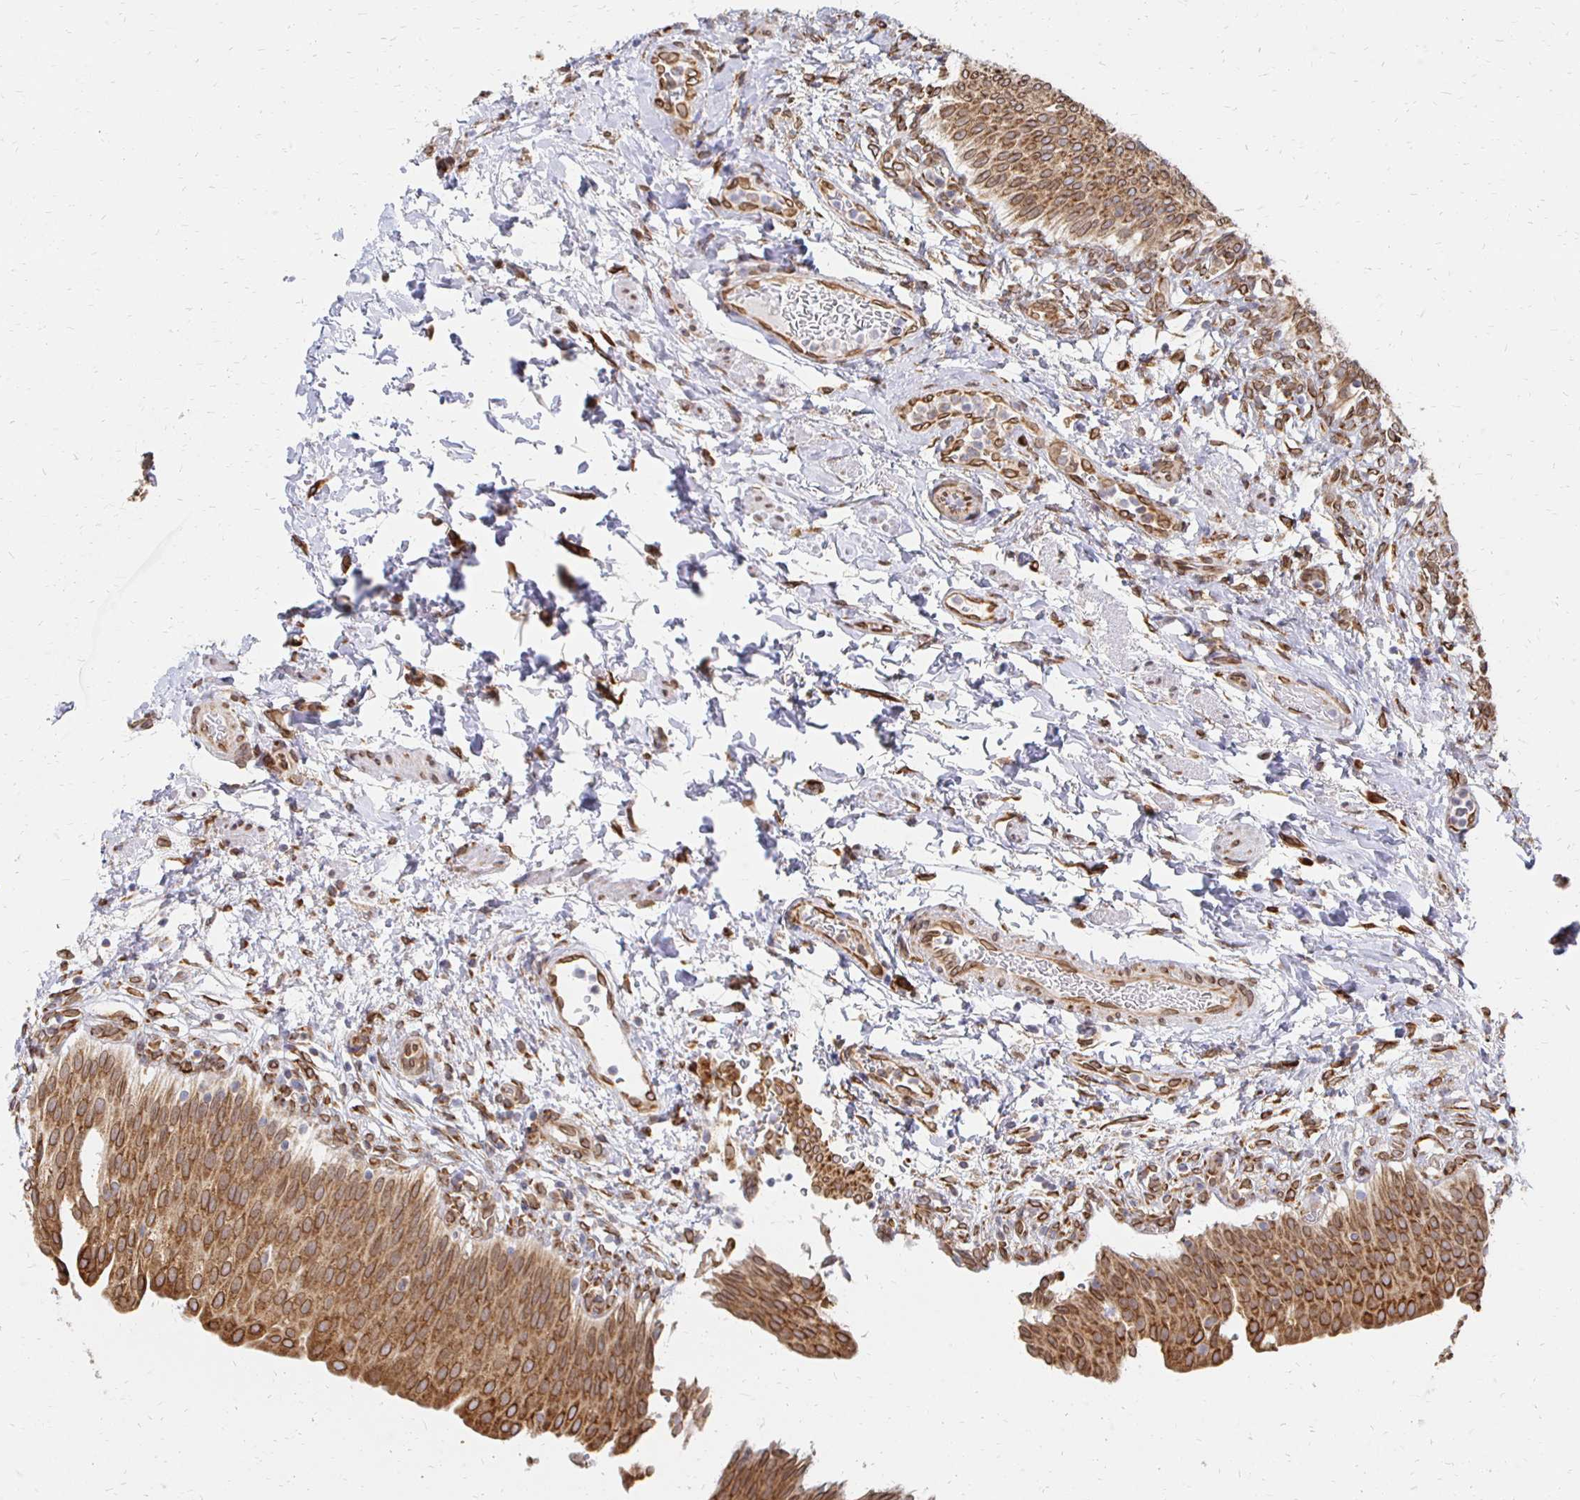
{"staining": {"intensity": "strong", "quantity": ">75%", "location": "cytoplasmic/membranous,nuclear"}, "tissue": "urinary bladder", "cell_type": "Urothelial cells", "image_type": "normal", "snomed": [{"axis": "morphology", "description": "Normal tissue, NOS"}, {"axis": "topography", "description": "Urinary bladder"}, {"axis": "topography", "description": "Peripheral nerve tissue"}], "caption": "There is high levels of strong cytoplasmic/membranous,nuclear positivity in urothelial cells of unremarkable urinary bladder, as demonstrated by immunohistochemical staining (brown color).", "gene": "PELI3", "patient": {"sex": "female", "age": 60}}